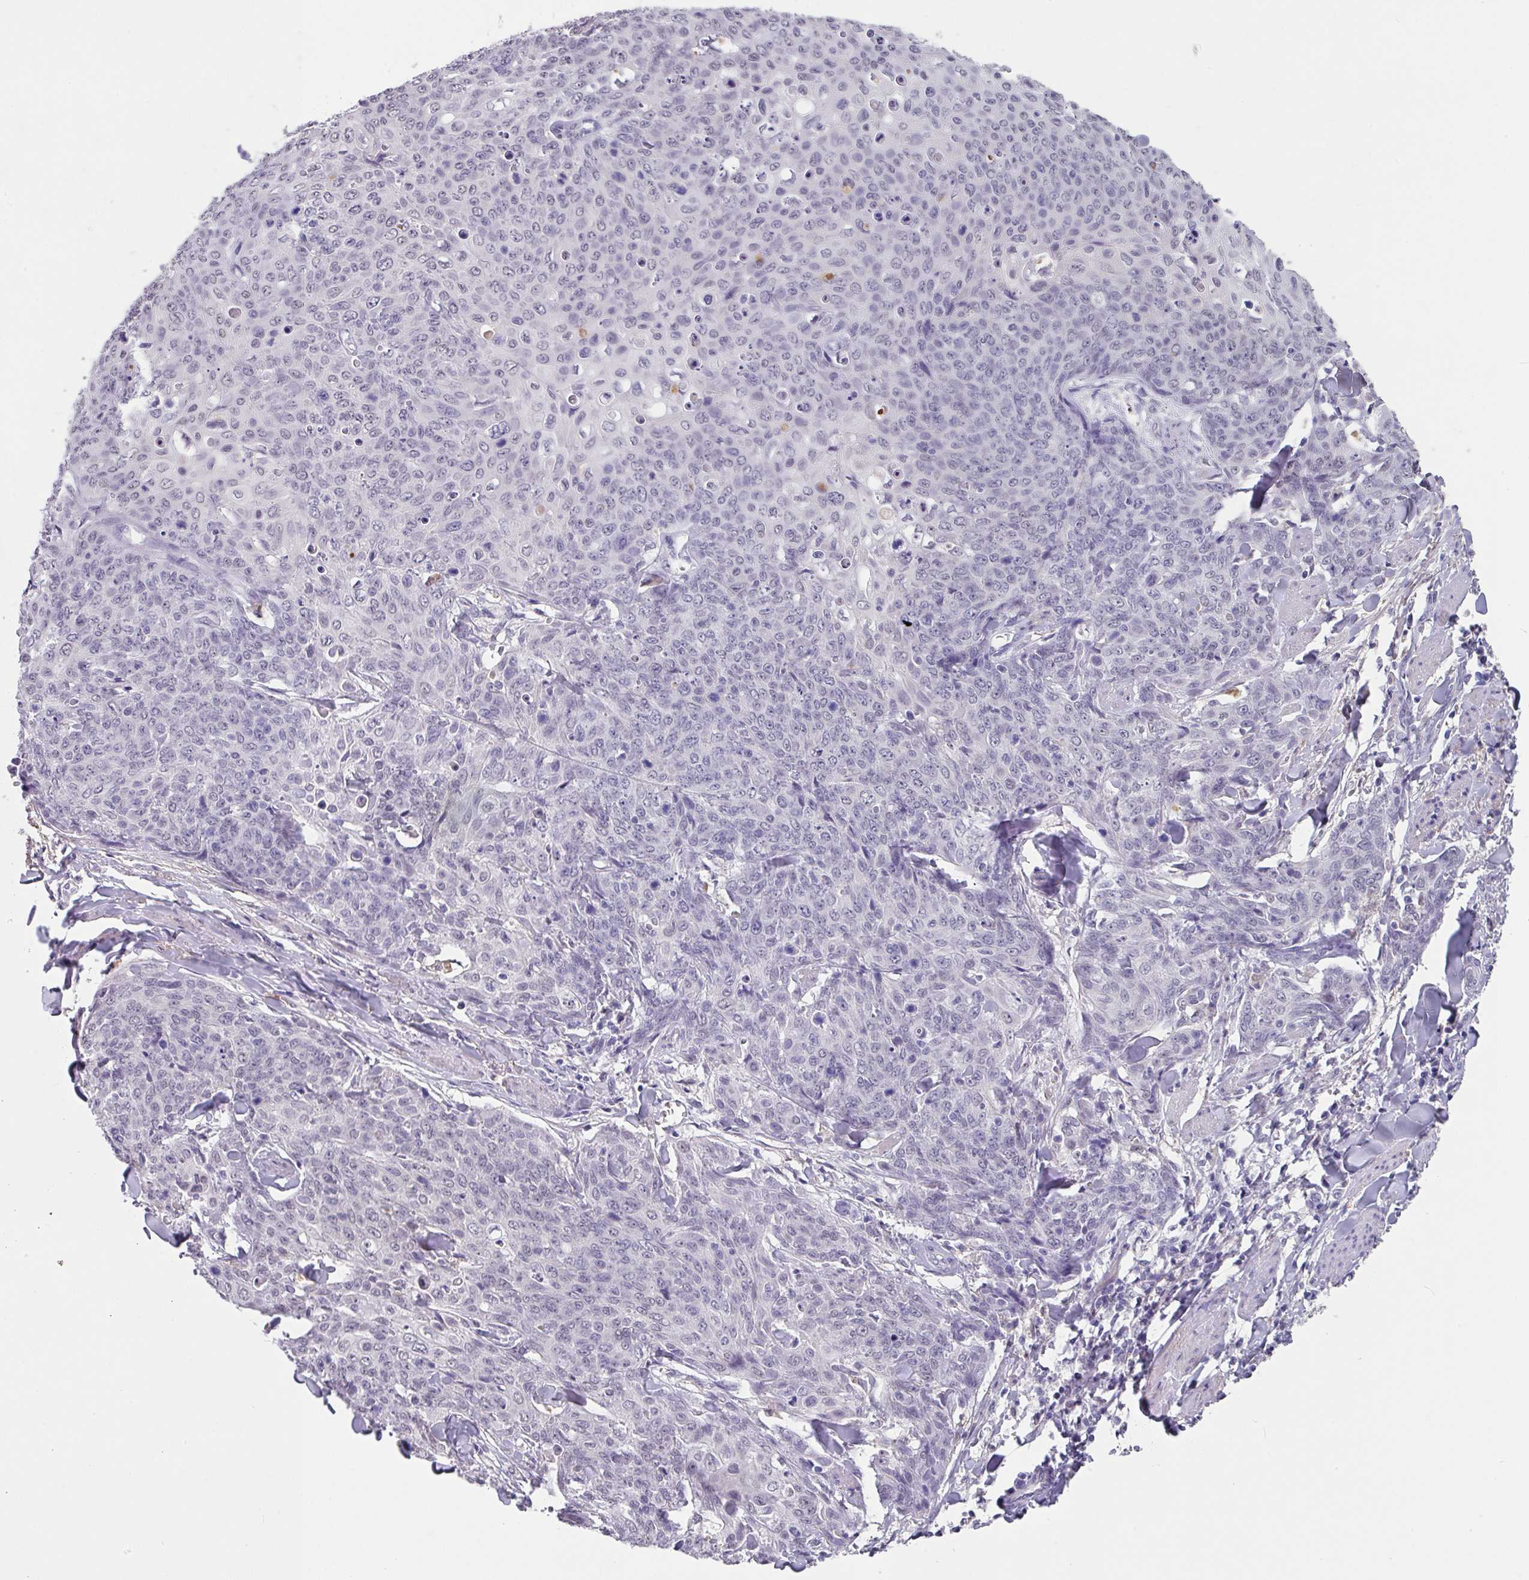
{"staining": {"intensity": "negative", "quantity": "none", "location": "none"}, "tissue": "skin cancer", "cell_type": "Tumor cells", "image_type": "cancer", "snomed": [{"axis": "morphology", "description": "Squamous cell carcinoma, NOS"}, {"axis": "topography", "description": "Skin"}, {"axis": "topography", "description": "Vulva"}], "caption": "A micrograph of human skin cancer (squamous cell carcinoma) is negative for staining in tumor cells. (Brightfield microscopy of DAB (3,3'-diaminobenzidine) immunohistochemistry (IHC) at high magnification).", "gene": "C1QB", "patient": {"sex": "female", "age": 85}}